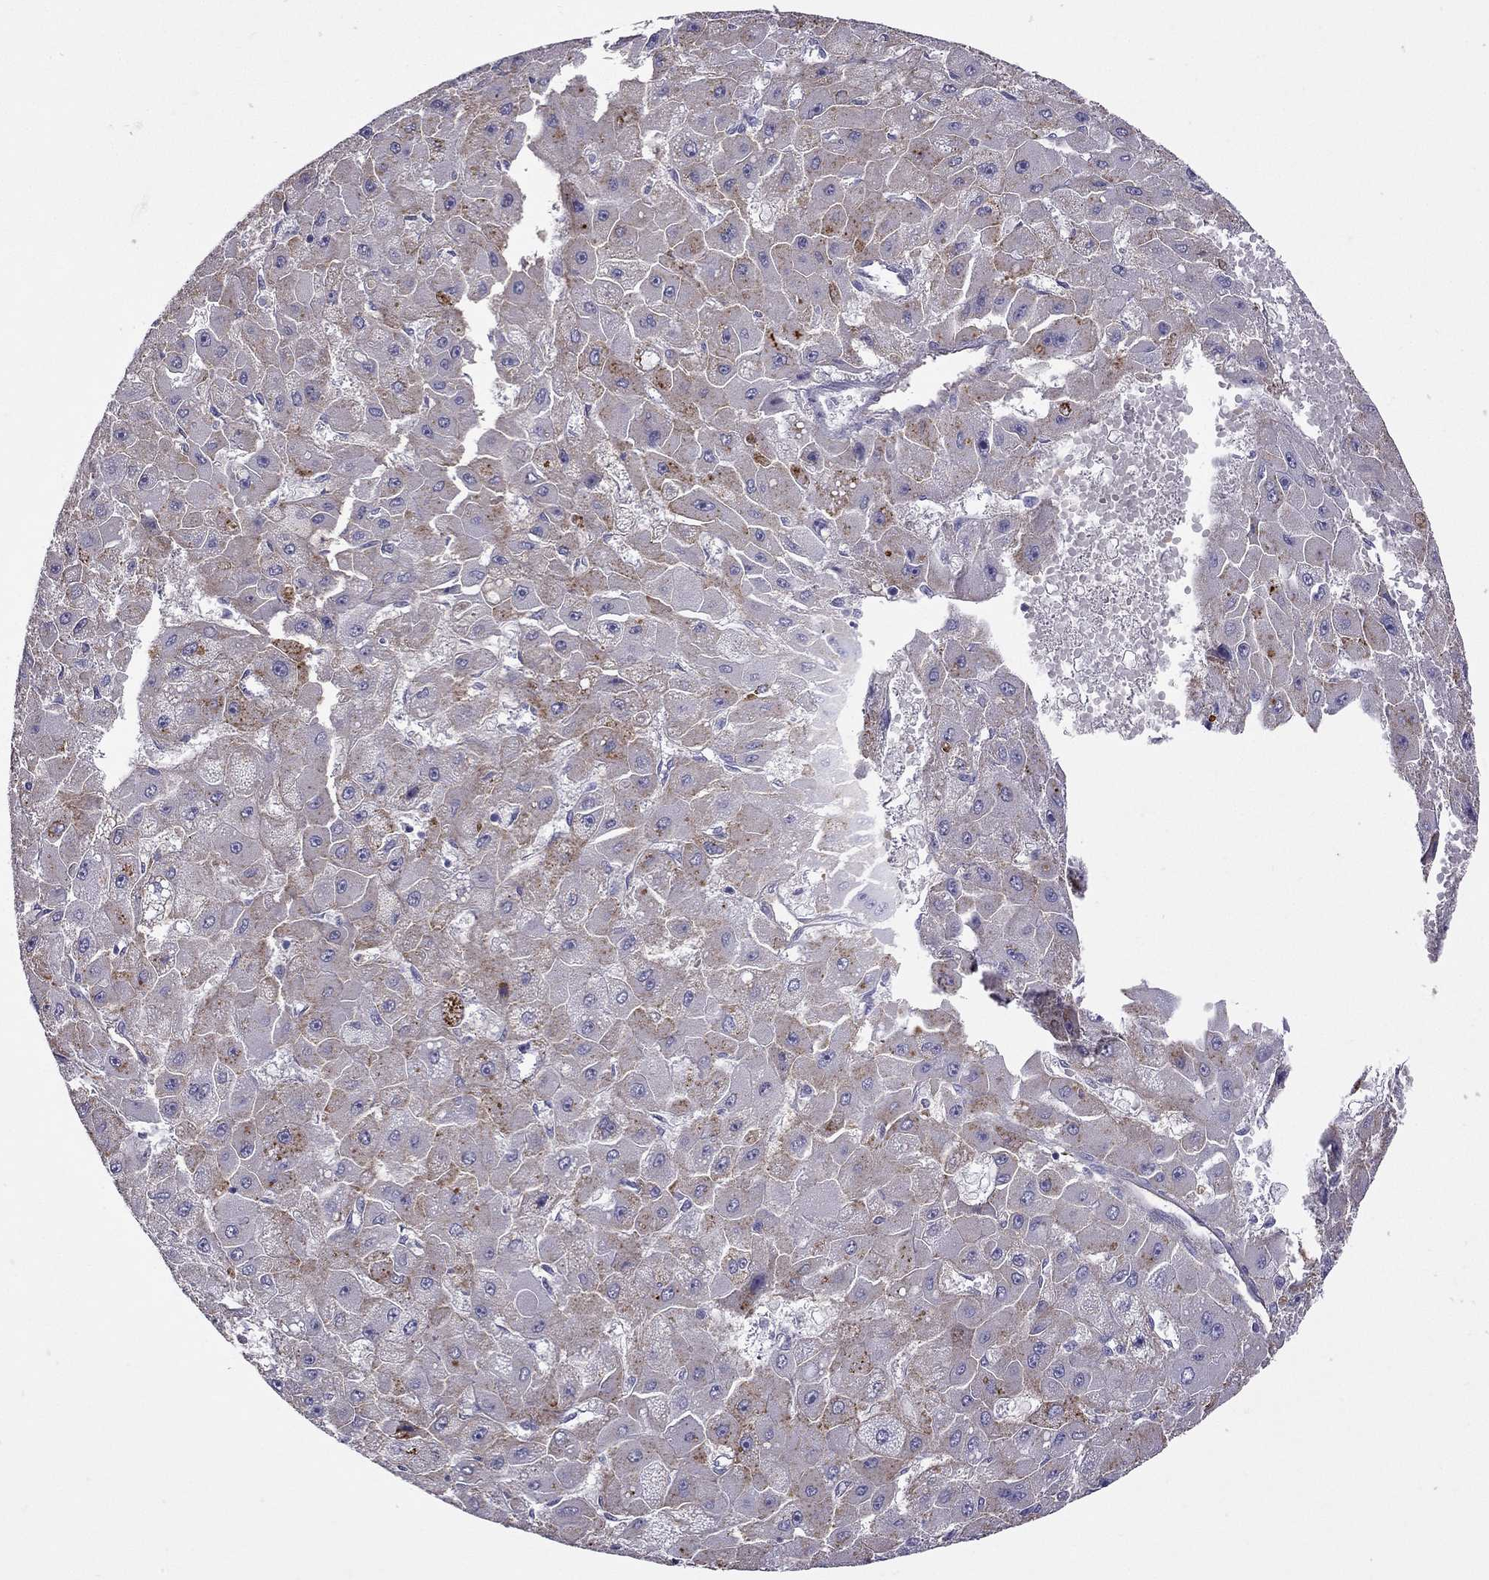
{"staining": {"intensity": "moderate", "quantity": "<25%", "location": "cytoplasmic/membranous"}, "tissue": "liver cancer", "cell_type": "Tumor cells", "image_type": "cancer", "snomed": [{"axis": "morphology", "description": "Carcinoma, Hepatocellular, NOS"}, {"axis": "topography", "description": "Liver"}], "caption": "This photomicrograph demonstrates IHC staining of human hepatocellular carcinoma (liver), with low moderate cytoplasmic/membranous staining in about <25% of tumor cells.", "gene": "STOML3", "patient": {"sex": "female", "age": 25}}